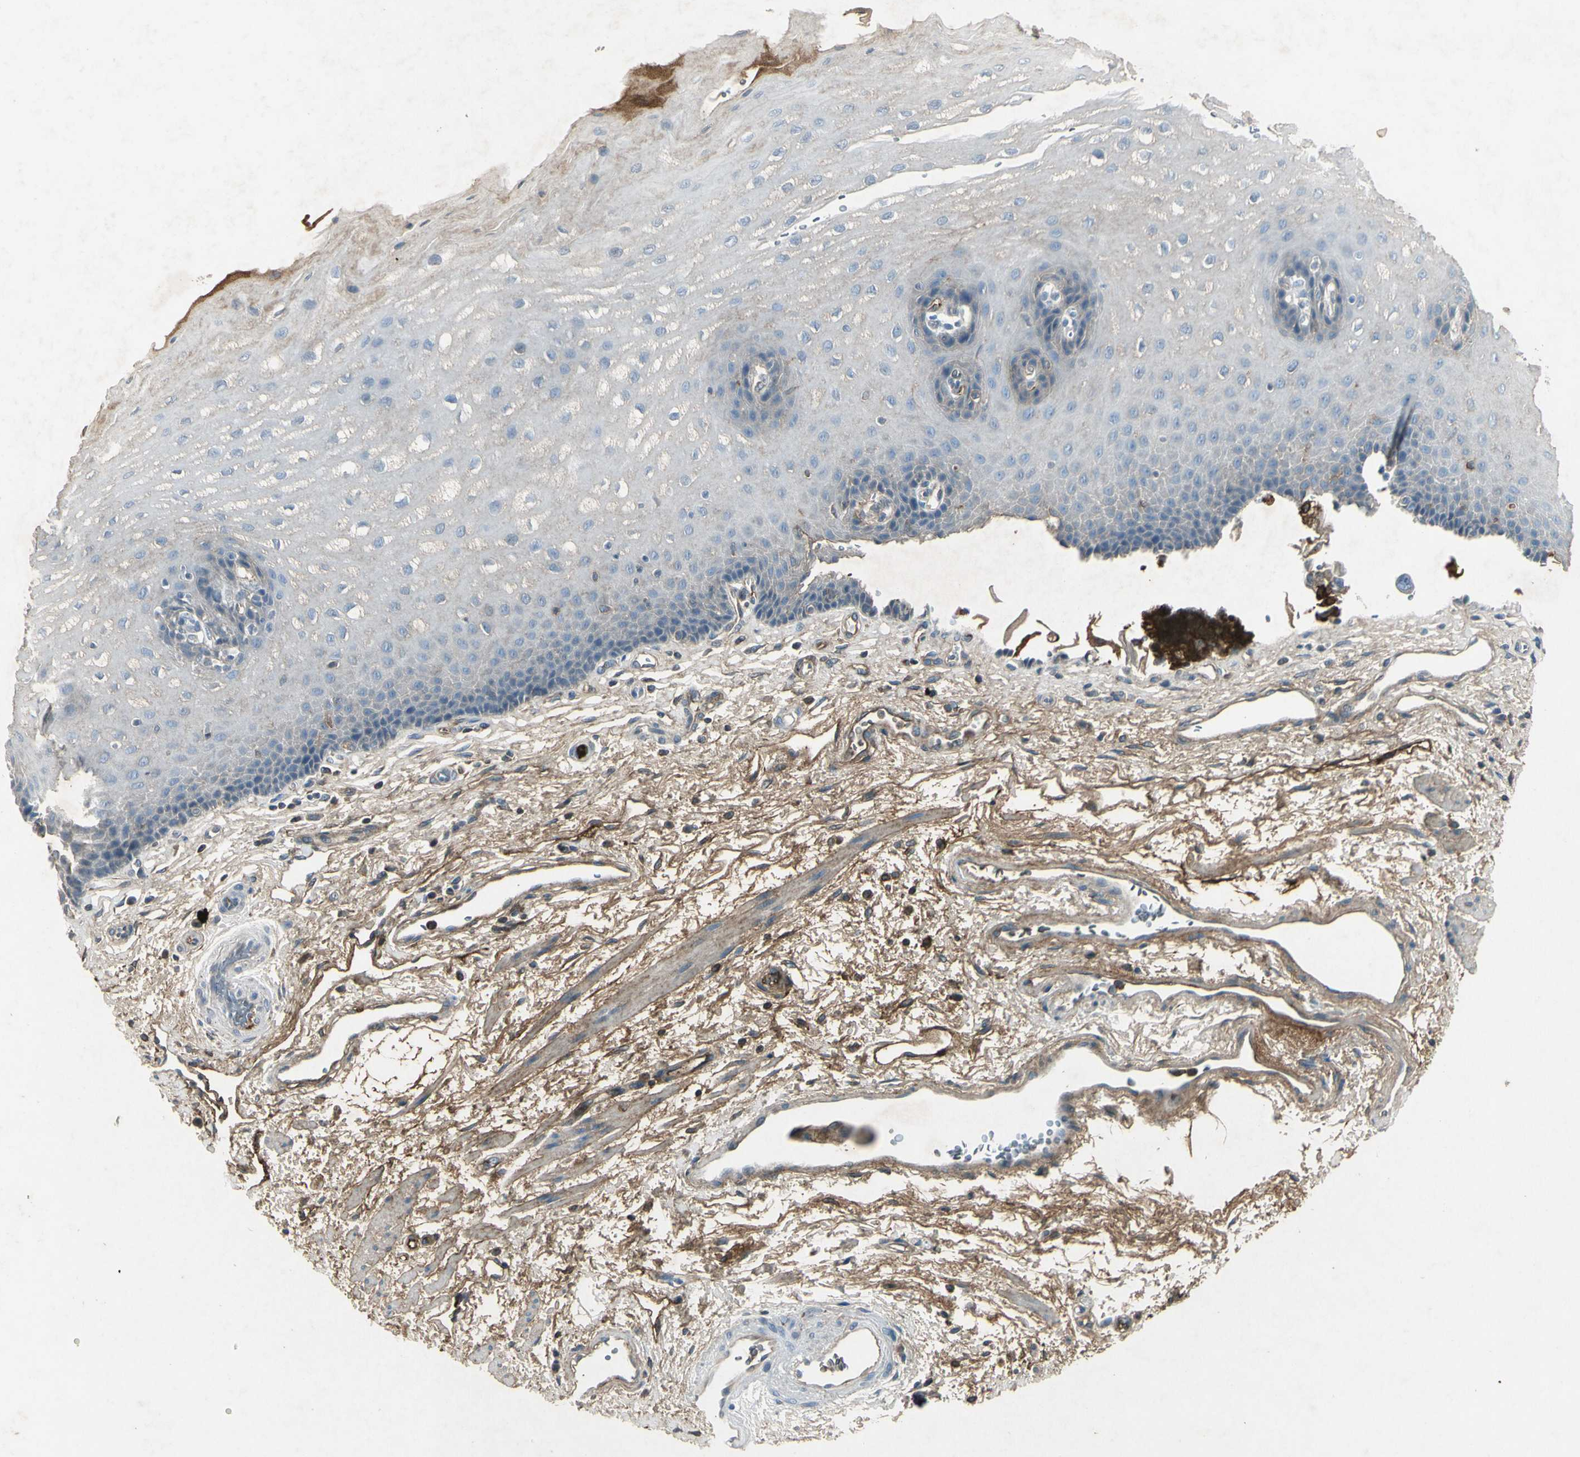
{"staining": {"intensity": "moderate", "quantity": "<25%", "location": "cytoplasmic/membranous"}, "tissue": "esophagus", "cell_type": "Squamous epithelial cells", "image_type": "normal", "snomed": [{"axis": "morphology", "description": "Normal tissue, NOS"}, {"axis": "topography", "description": "Esophagus"}], "caption": "Protein staining reveals moderate cytoplasmic/membranous expression in approximately <25% of squamous epithelial cells in unremarkable esophagus.", "gene": "IGHM", "patient": {"sex": "male", "age": 54}}